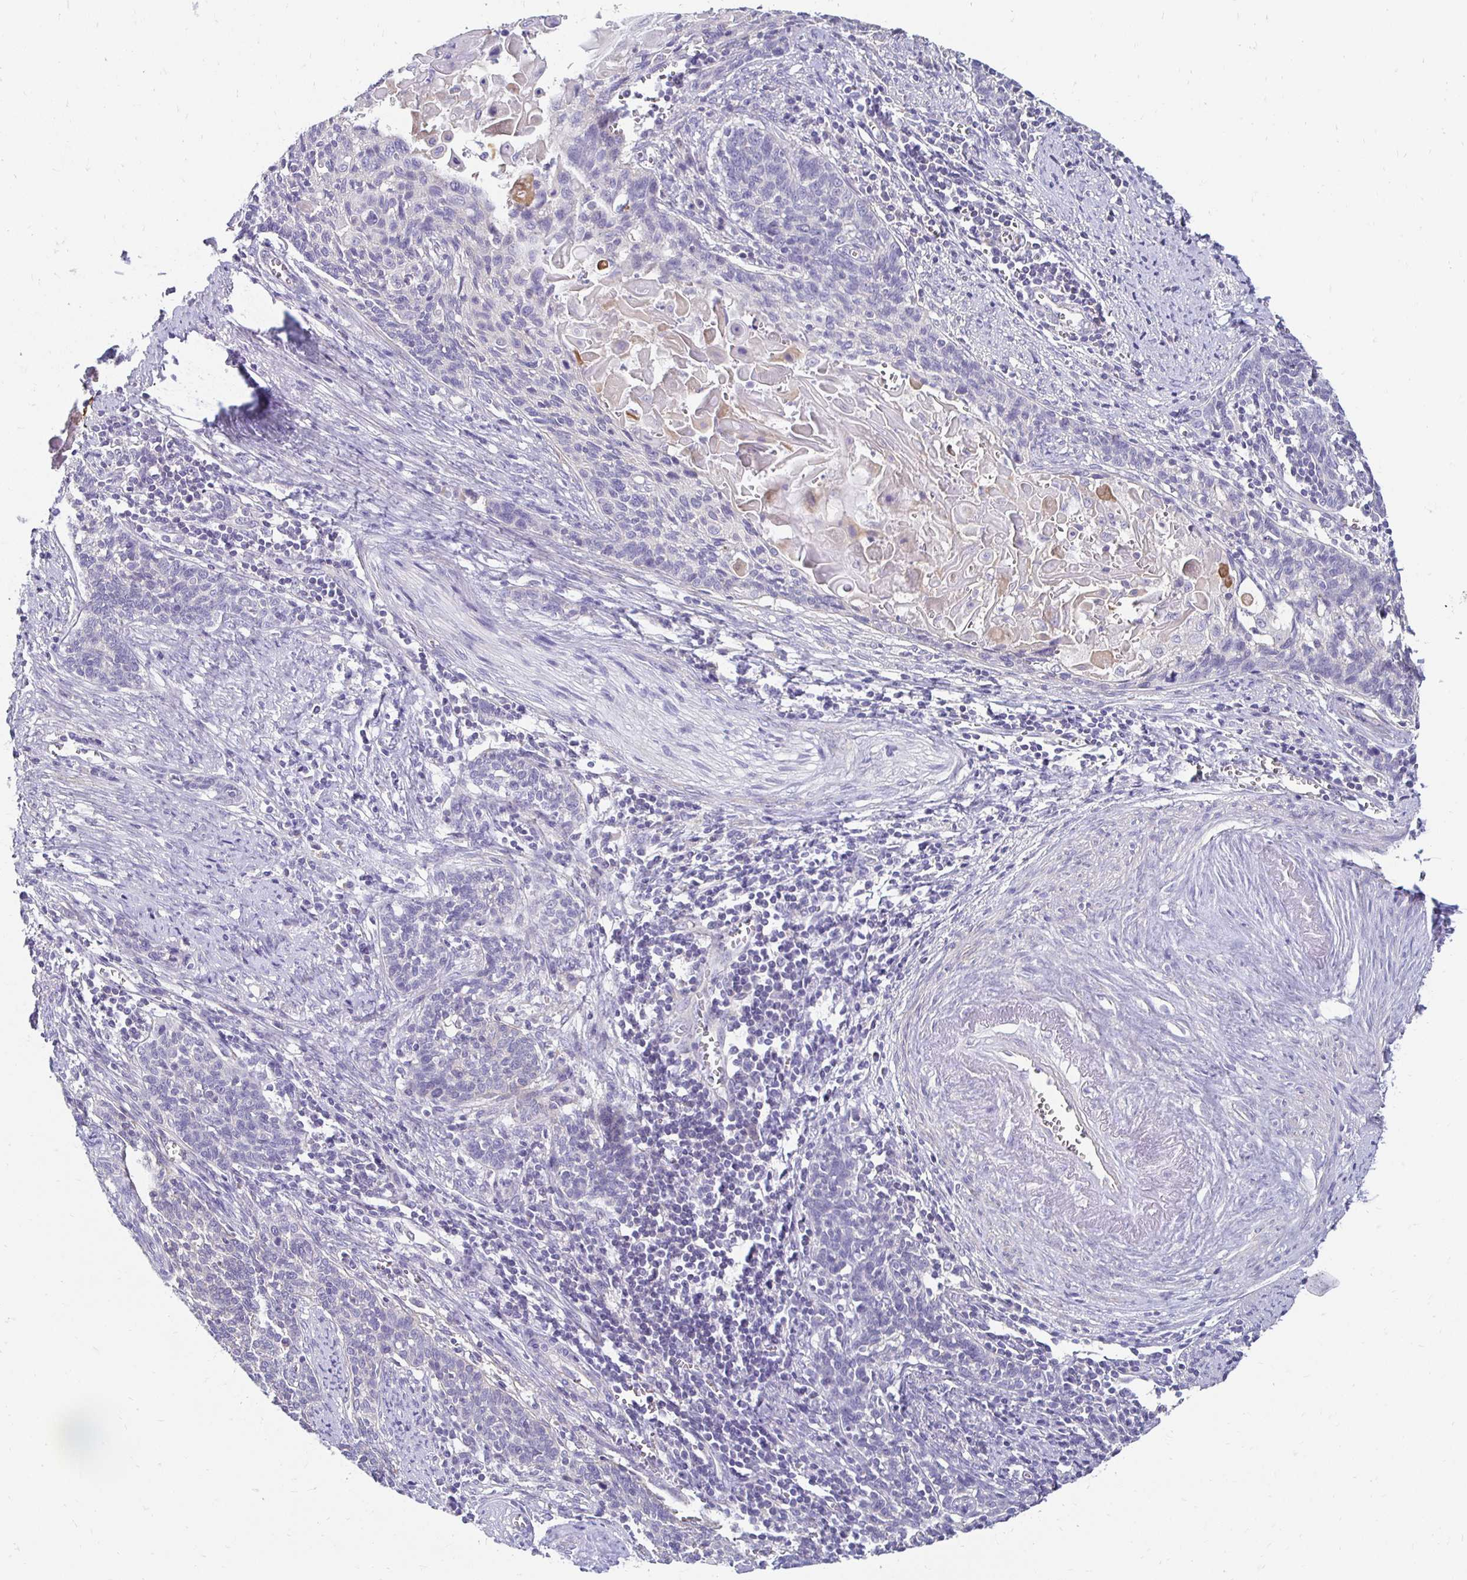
{"staining": {"intensity": "negative", "quantity": "none", "location": "none"}, "tissue": "cervical cancer", "cell_type": "Tumor cells", "image_type": "cancer", "snomed": [{"axis": "morphology", "description": "Squamous cell carcinoma, NOS"}, {"axis": "topography", "description": "Cervix"}], "caption": "Tumor cells show no significant expression in cervical squamous cell carcinoma. Nuclei are stained in blue.", "gene": "AKAP6", "patient": {"sex": "female", "age": 39}}